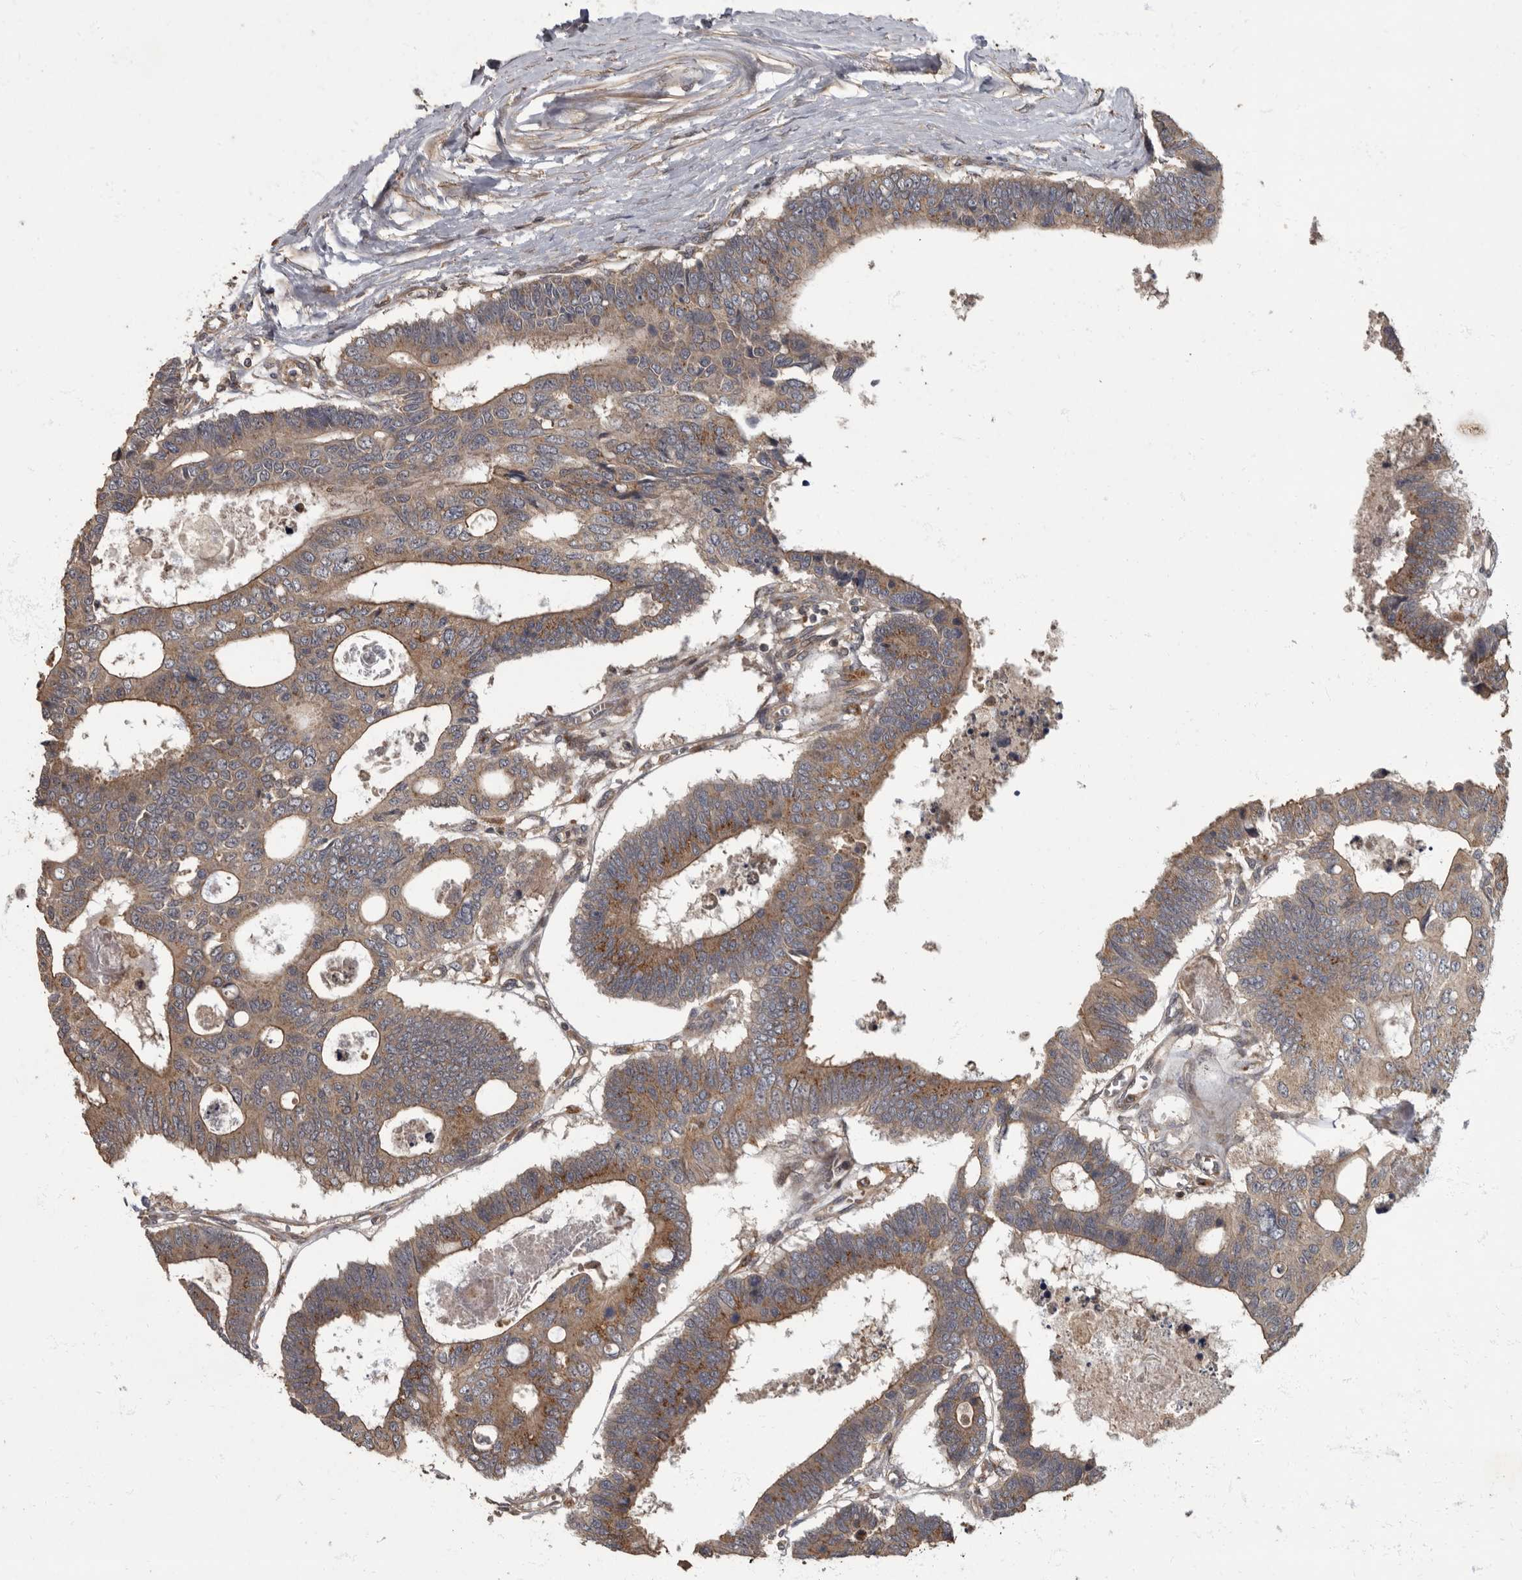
{"staining": {"intensity": "moderate", "quantity": ">75%", "location": "cytoplasmic/membranous"}, "tissue": "colorectal cancer", "cell_type": "Tumor cells", "image_type": "cancer", "snomed": [{"axis": "morphology", "description": "Adenocarcinoma, NOS"}, {"axis": "topography", "description": "Rectum"}], "caption": "Moderate cytoplasmic/membranous protein staining is identified in approximately >75% of tumor cells in colorectal cancer (adenocarcinoma). The staining is performed using DAB (3,3'-diaminobenzidine) brown chromogen to label protein expression. The nuclei are counter-stained blue using hematoxylin.", "gene": "IQCK", "patient": {"sex": "male", "age": 84}}